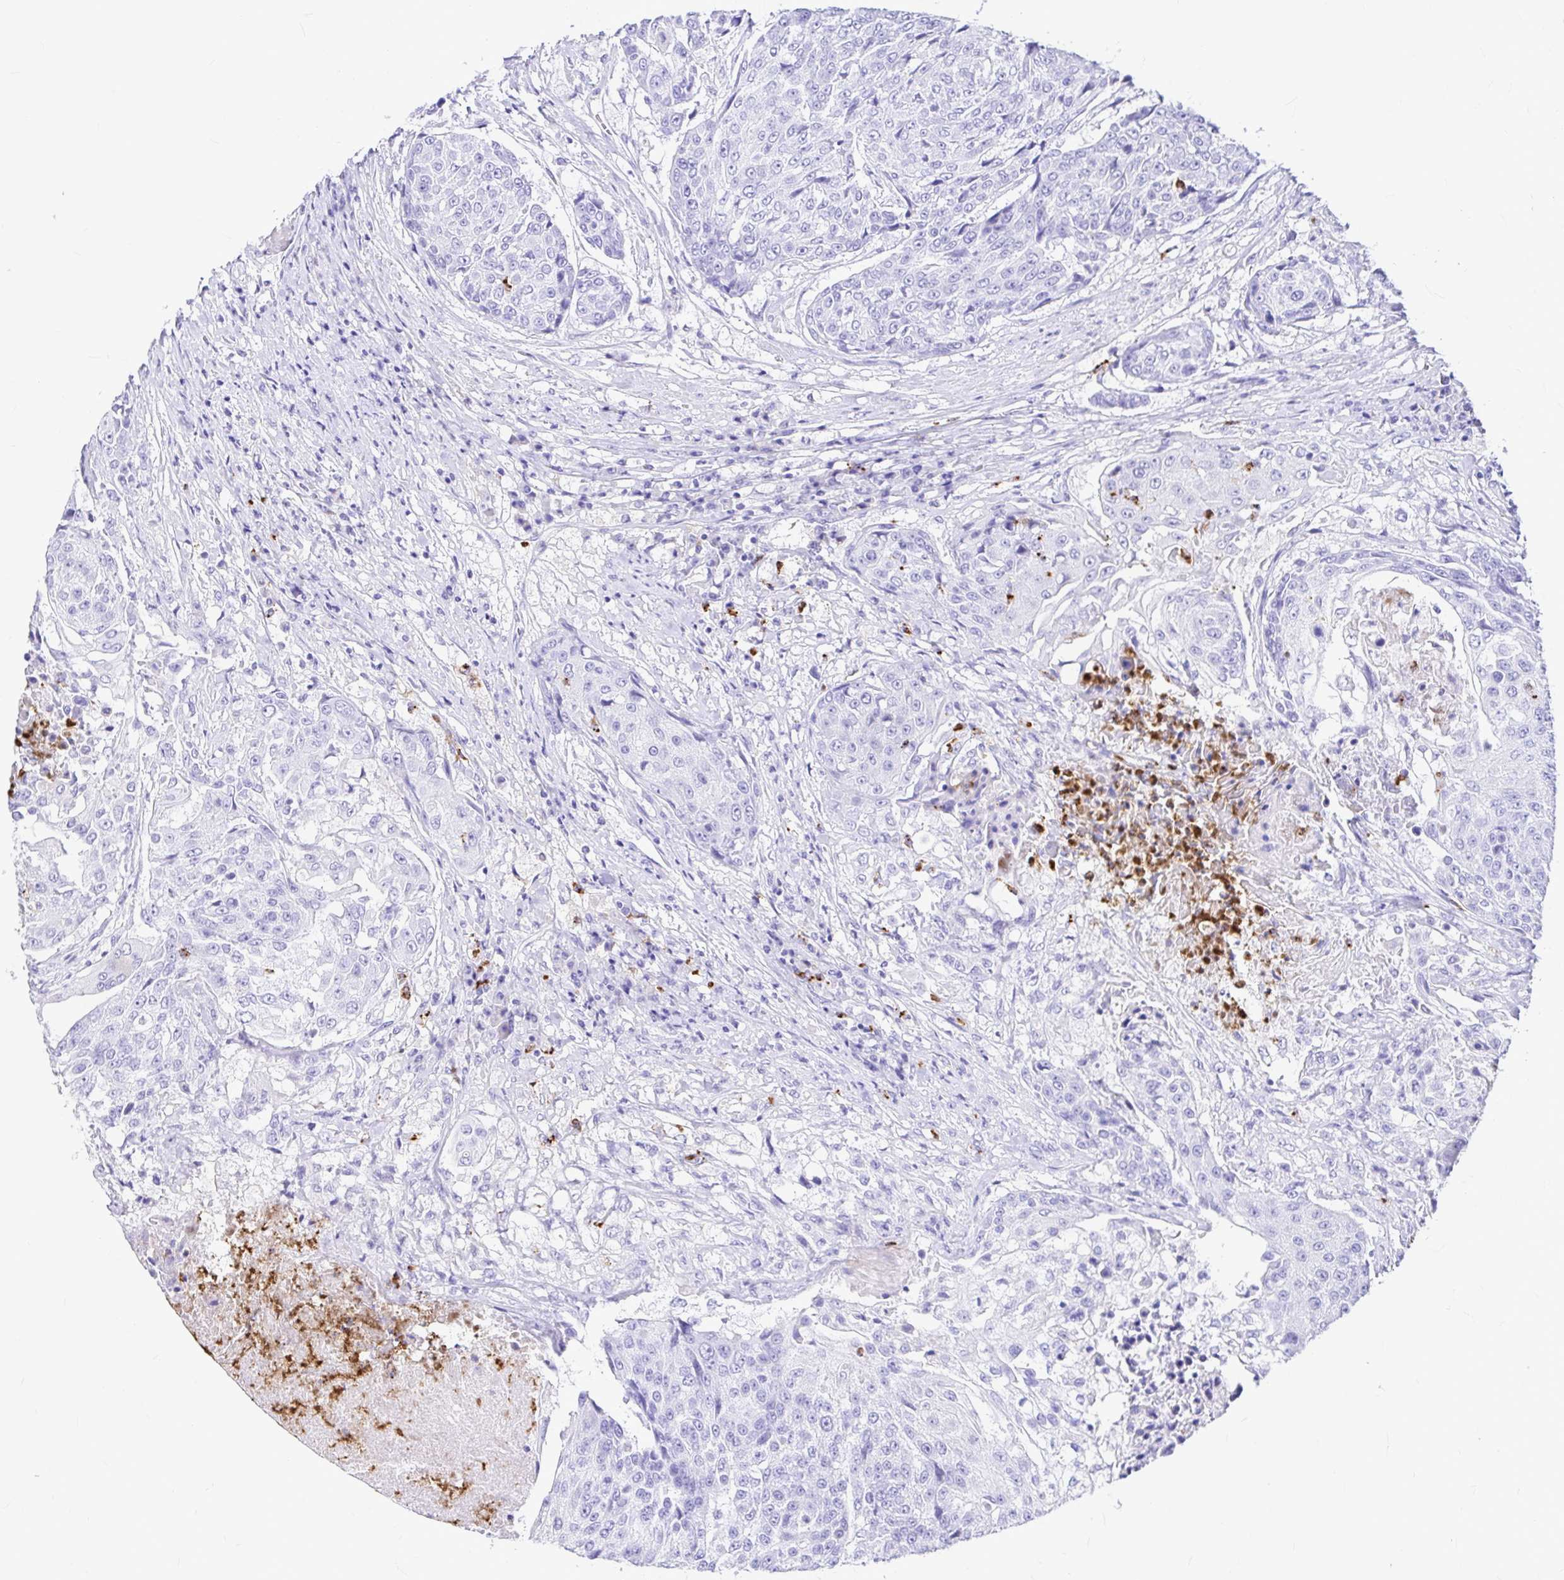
{"staining": {"intensity": "negative", "quantity": "none", "location": "none"}, "tissue": "urothelial cancer", "cell_type": "Tumor cells", "image_type": "cancer", "snomed": [{"axis": "morphology", "description": "Urothelial carcinoma, High grade"}, {"axis": "topography", "description": "Urinary bladder"}], "caption": "Urothelial cancer stained for a protein using IHC displays no expression tumor cells.", "gene": "CLEC1B", "patient": {"sex": "female", "age": 63}}